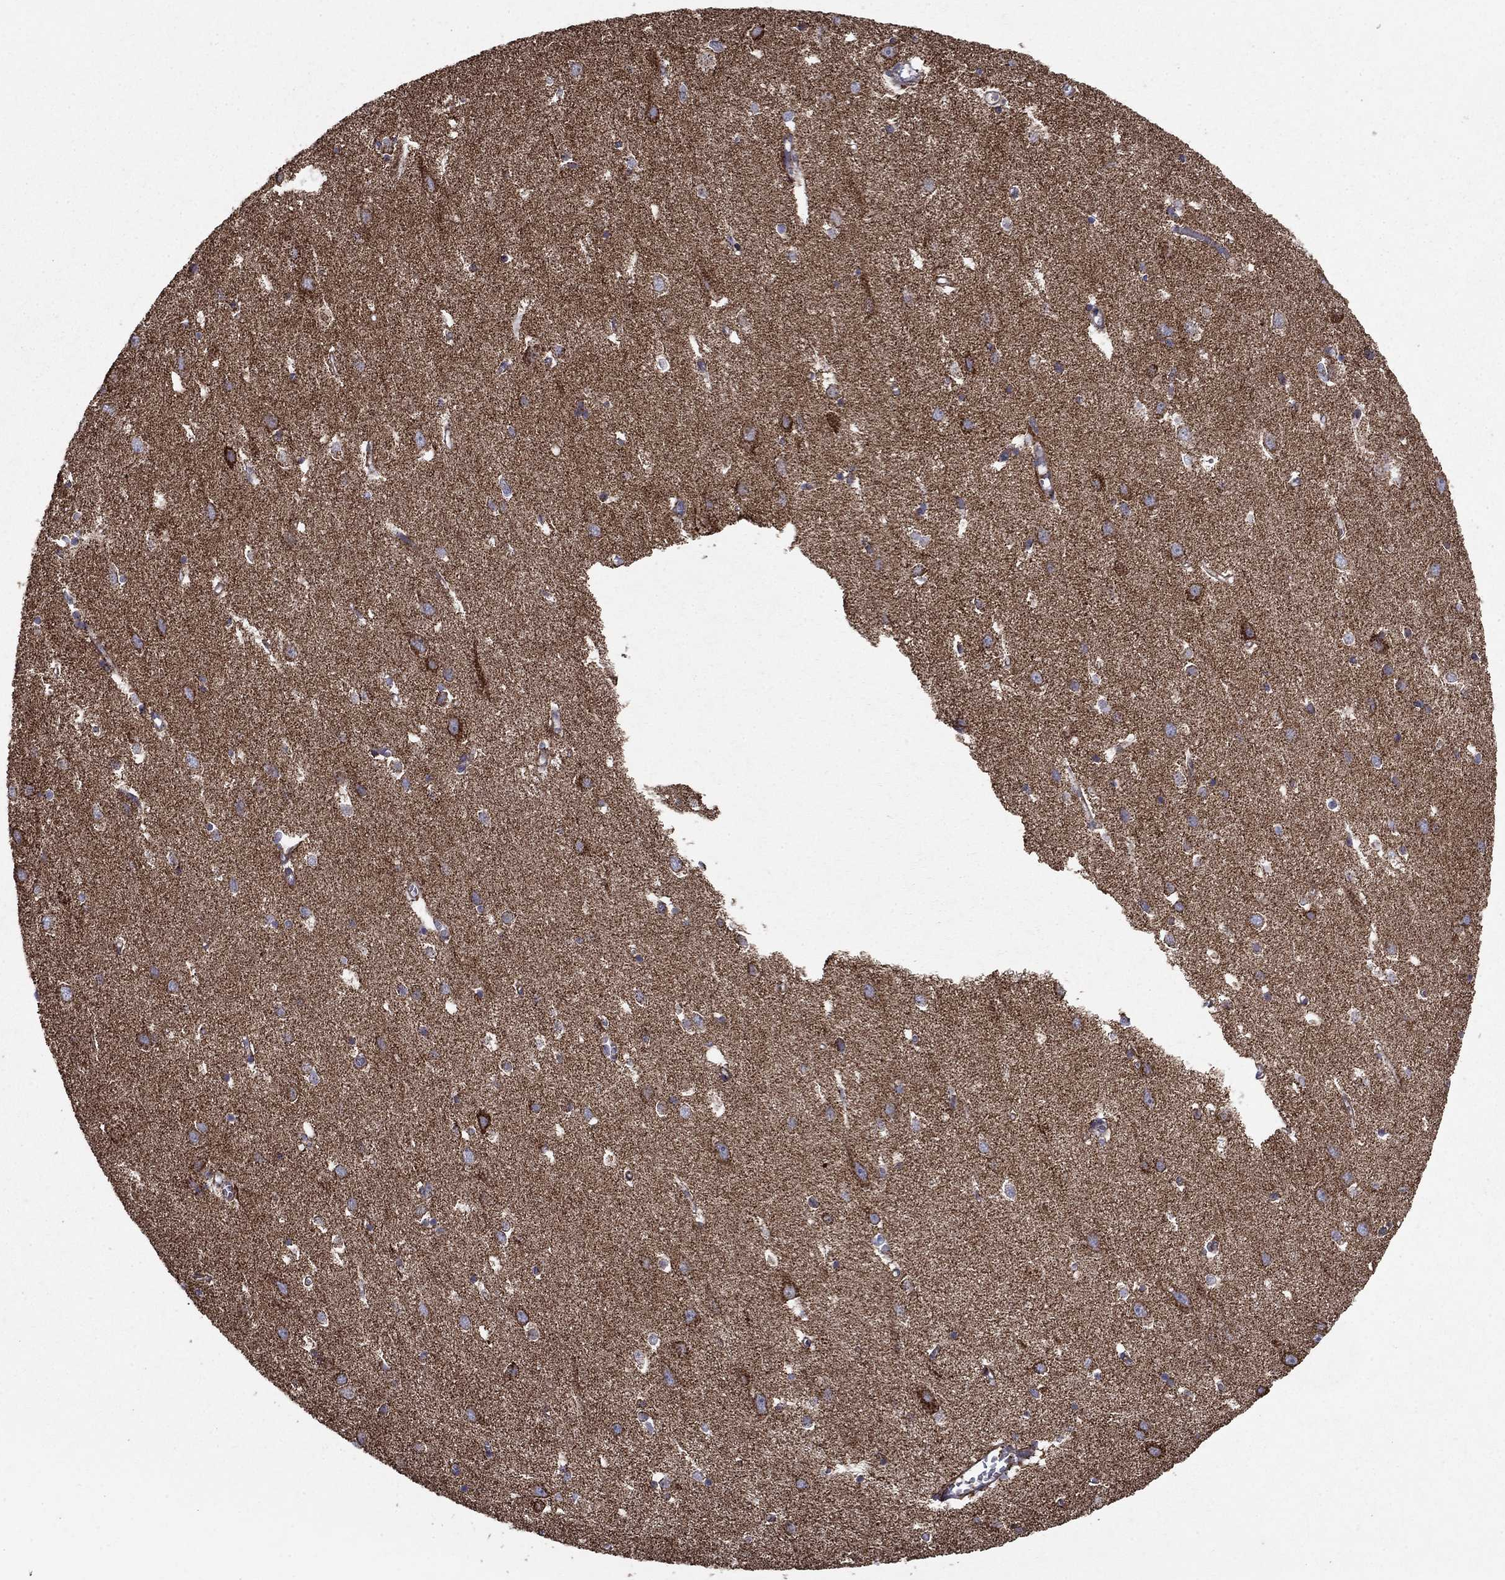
{"staining": {"intensity": "negative", "quantity": "none", "location": "none"}, "tissue": "cerebral cortex", "cell_type": "Endothelial cells", "image_type": "normal", "snomed": [{"axis": "morphology", "description": "Normal tissue, NOS"}, {"axis": "topography", "description": "Cerebral cortex"}], "caption": "Cerebral cortex was stained to show a protein in brown. There is no significant staining in endothelial cells. (DAB (3,3'-diaminobenzidine) immunohistochemistry (IHC), high magnification).", "gene": "NDUFS8", "patient": {"sex": "male", "age": 70}}